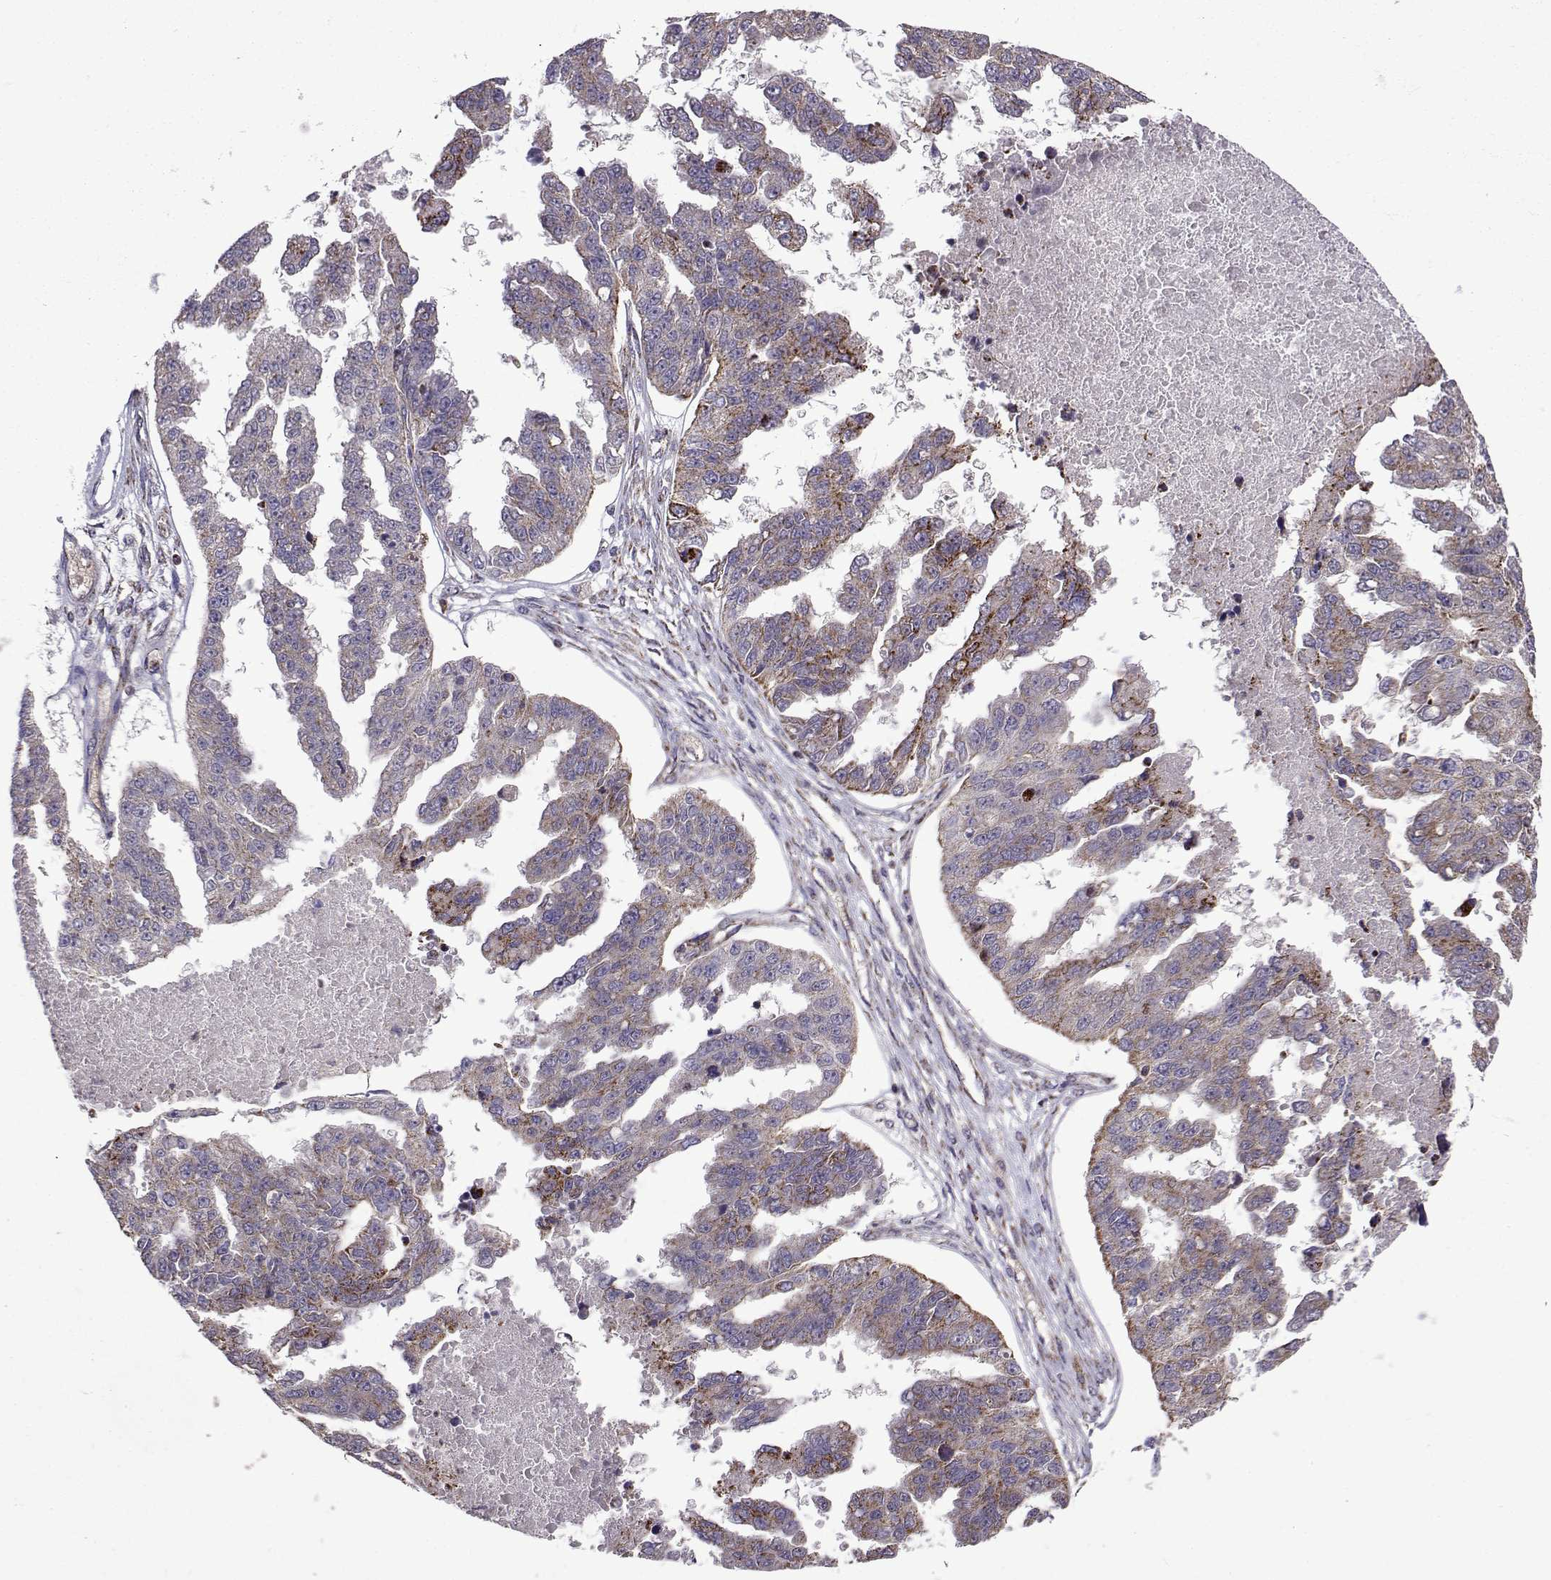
{"staining": {"intensity": "strong", "quantity": "<25%", "location": "cytoplasmic/membranous"}, "tissue": "ovarian cancer", "cell_type": "Tumor cells", "image_type": "cancer", "snomed": [{"axis": "morphology", "description": "Cystadenocarcinoma, serous, NOS"}, {"axis": "topography", "description": "Ovary"}], "caption": "Ovarian serous cystadenocarcinoma tissue displays strong cytoplasmic/membranous positivity in about <25% of tumor cells", "gene": "TAB2", "patient": {"sex": "female", "age": 58}}